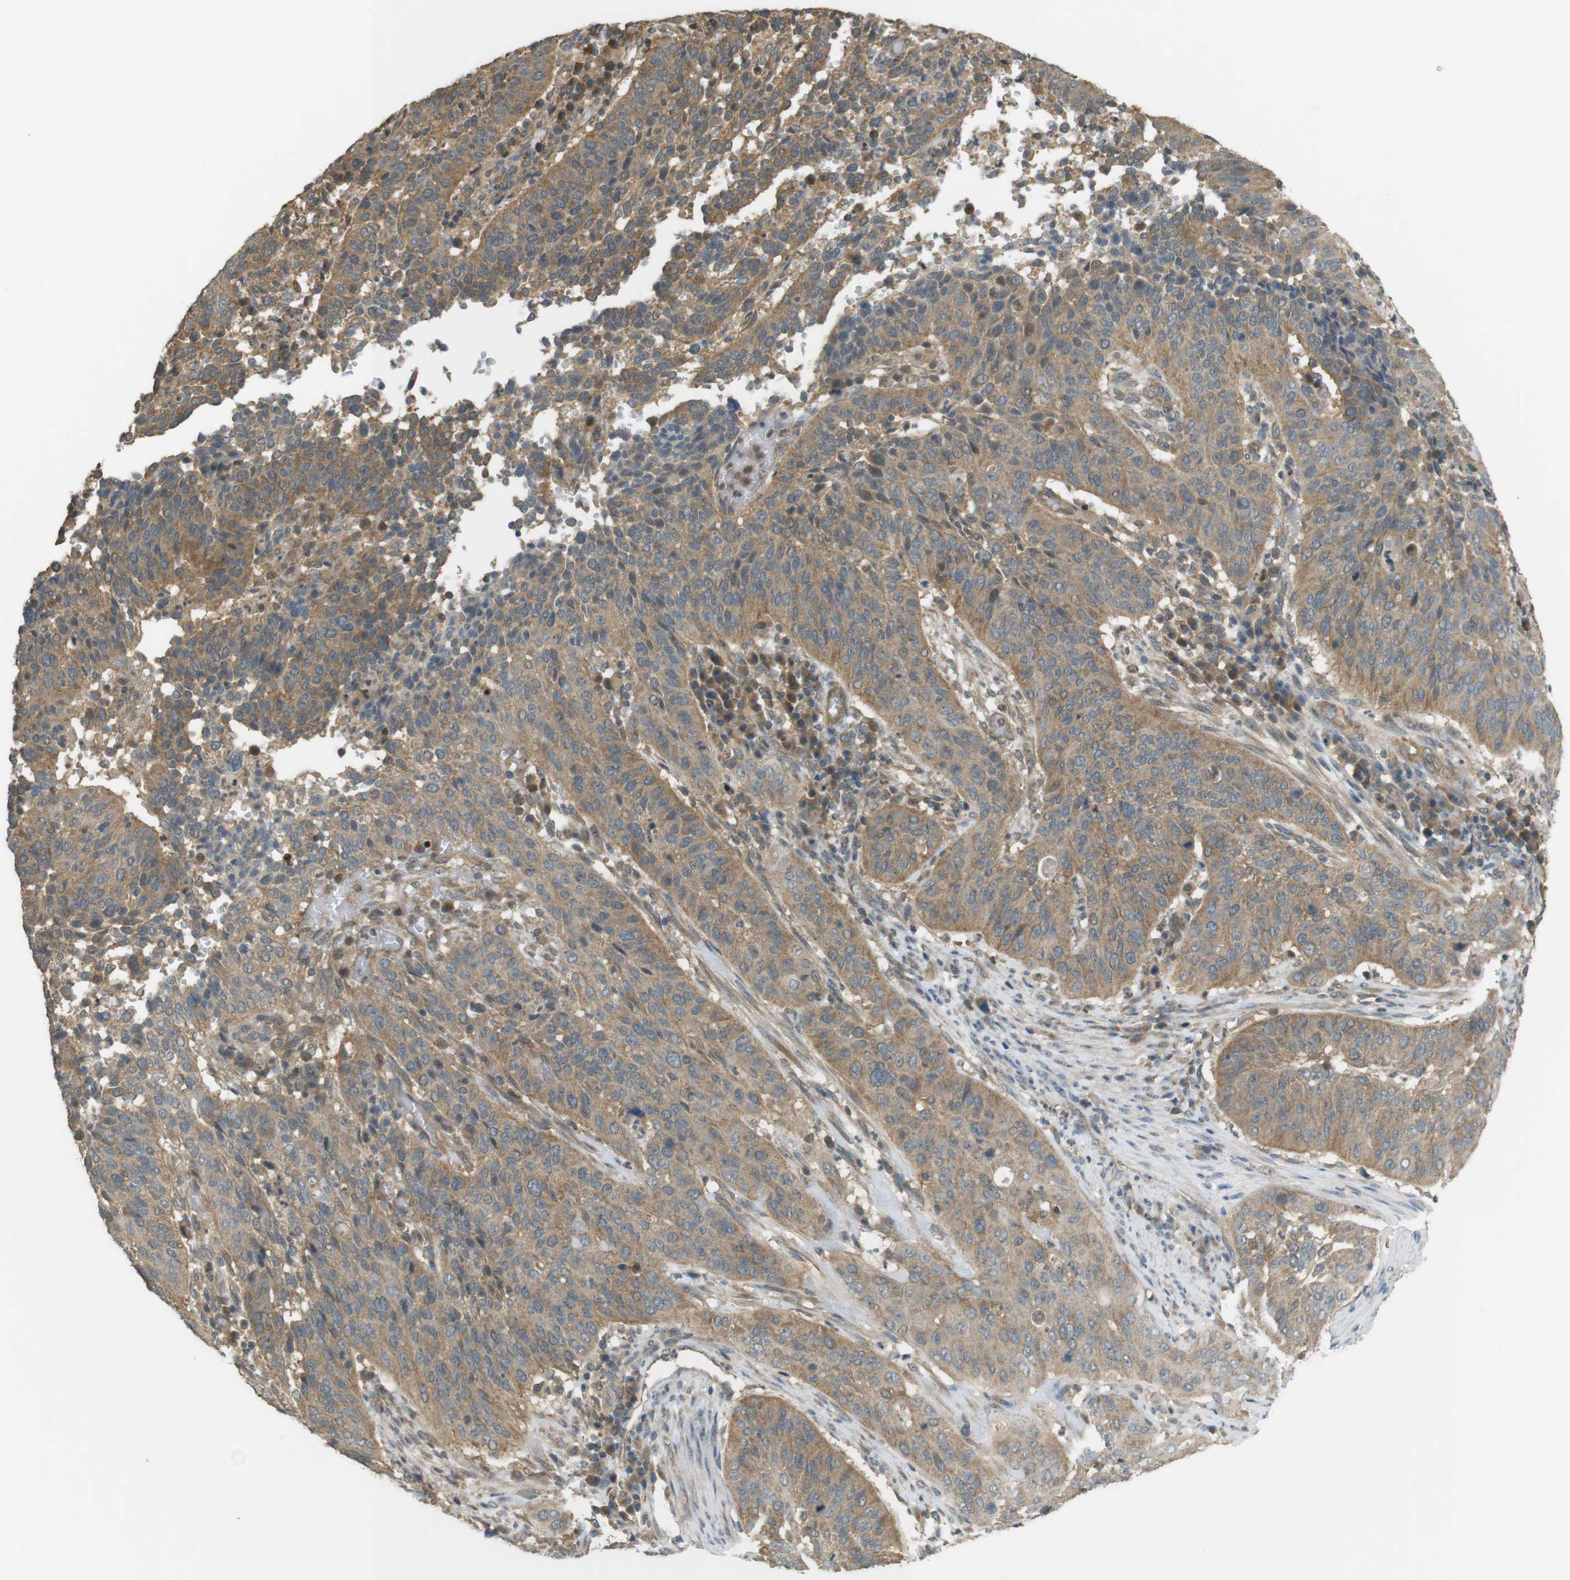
{"staining": {"intensity": "moderate", "quantity": ">75%", "location": "cytoplasmic/membranous"}, "tissue": "cervical cancer", "cell_type": "Tumor cells", "image_type": "cancer", "snomed": [{"axis": "morphology", "description": "Normal tissue, NOS"}, {"axis": "morphology", "description": "Squamous cell carcinoma, NOS"}, {"axis": "topography", "description": "Cervix"}], "caption": "Human cervical cancer (squamous cell carcinoma) stained with a protein marker demonstrates moderate staining in tumor cells.", "gene": "ZDHHC20", "patient": {"sex": "female", "age": 39}}